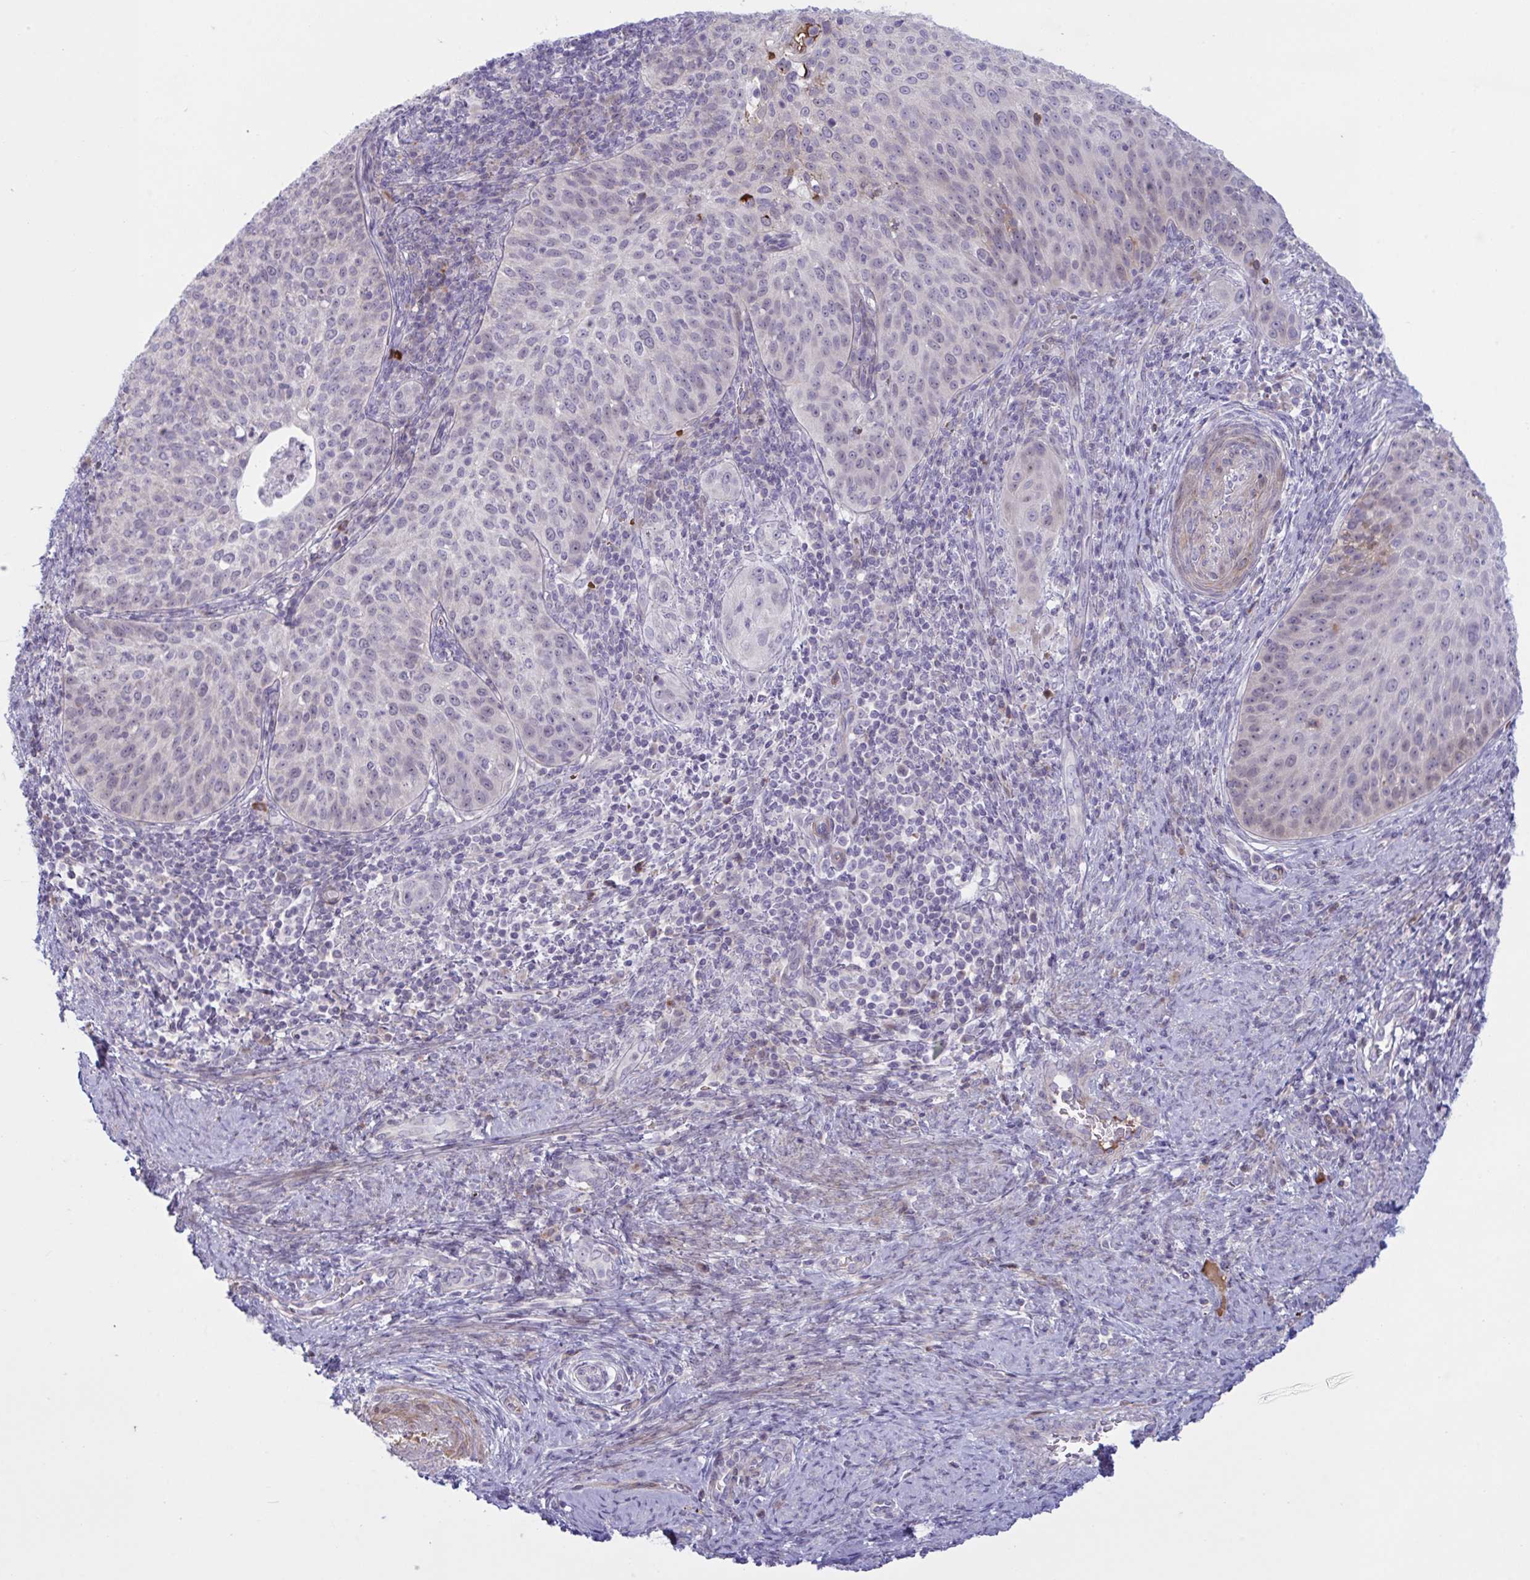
{"staining": {"intensity": "negative", "quantity": "none", "location": "none"}, "tissue": "cervical cancer", "cell_type": "Tumor cells", "image_type": "cancer", "snomed": [{"axis": "morphology", "description": "Squamous cell carcinoma, NOS"}, {"axis": "topography", "description": "Cervix"}], "caption": "Immunohistochemical staining of human squamous cell carcinoma (cervical) exhibits no significant expression in tumor cells.", "gene": "VWC2", "patient": {"sex": "female", "age": 30}}